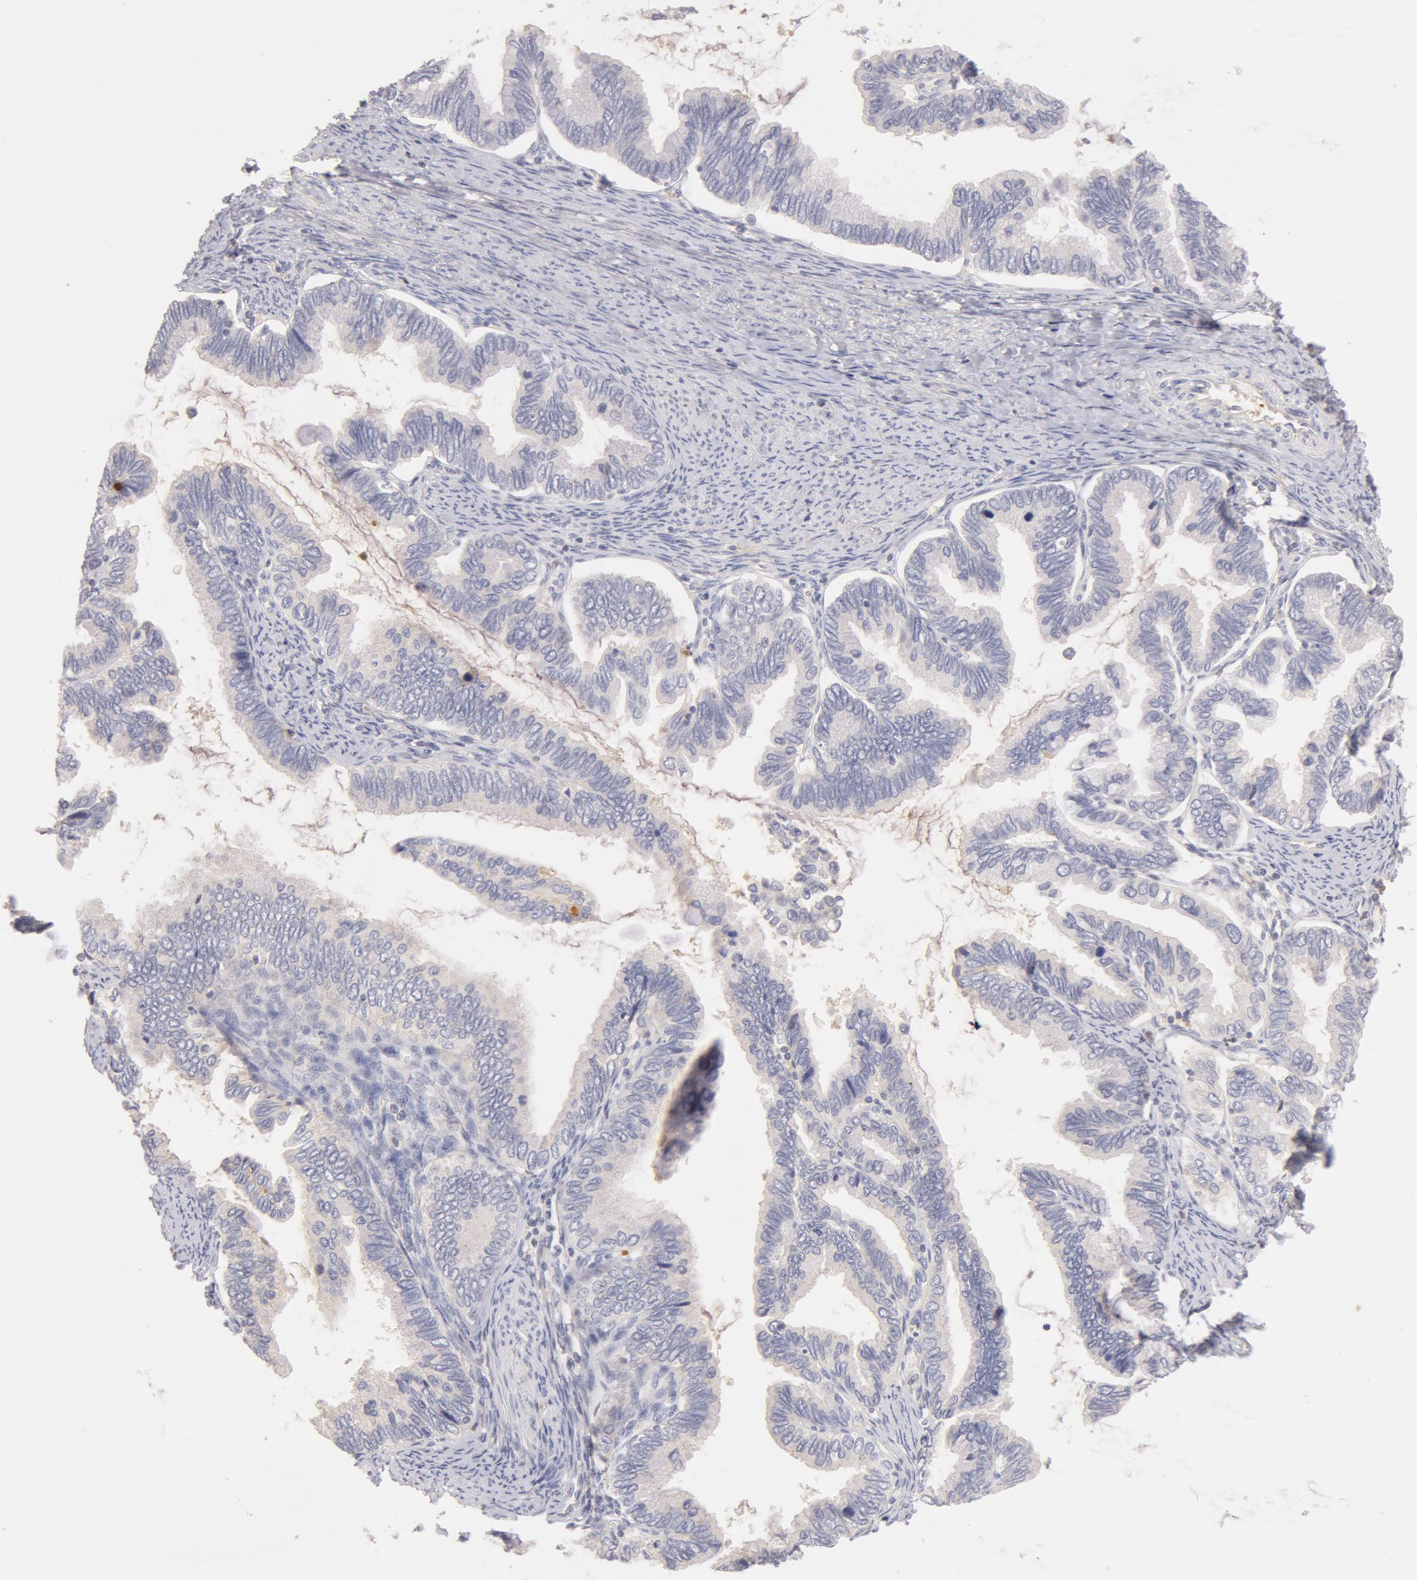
{"staining": {"intensity": "negative", "quantity": "none", "location": "none"}, "tissue": "cervical cancer", "cell_type": "Tumor cells", "image_type": "cancer", "snomed": [{"axis": "morphology", "description": "Adenocarcinoma, NOS"}, {"axis": "topography", "description": "Cervix"}], "caption": "A histopathology image of cervical cancer stained for a protein shows no brown staining in tumor cells.", "gene": "GC", "patient": {"sex": "female", "age": 49}}